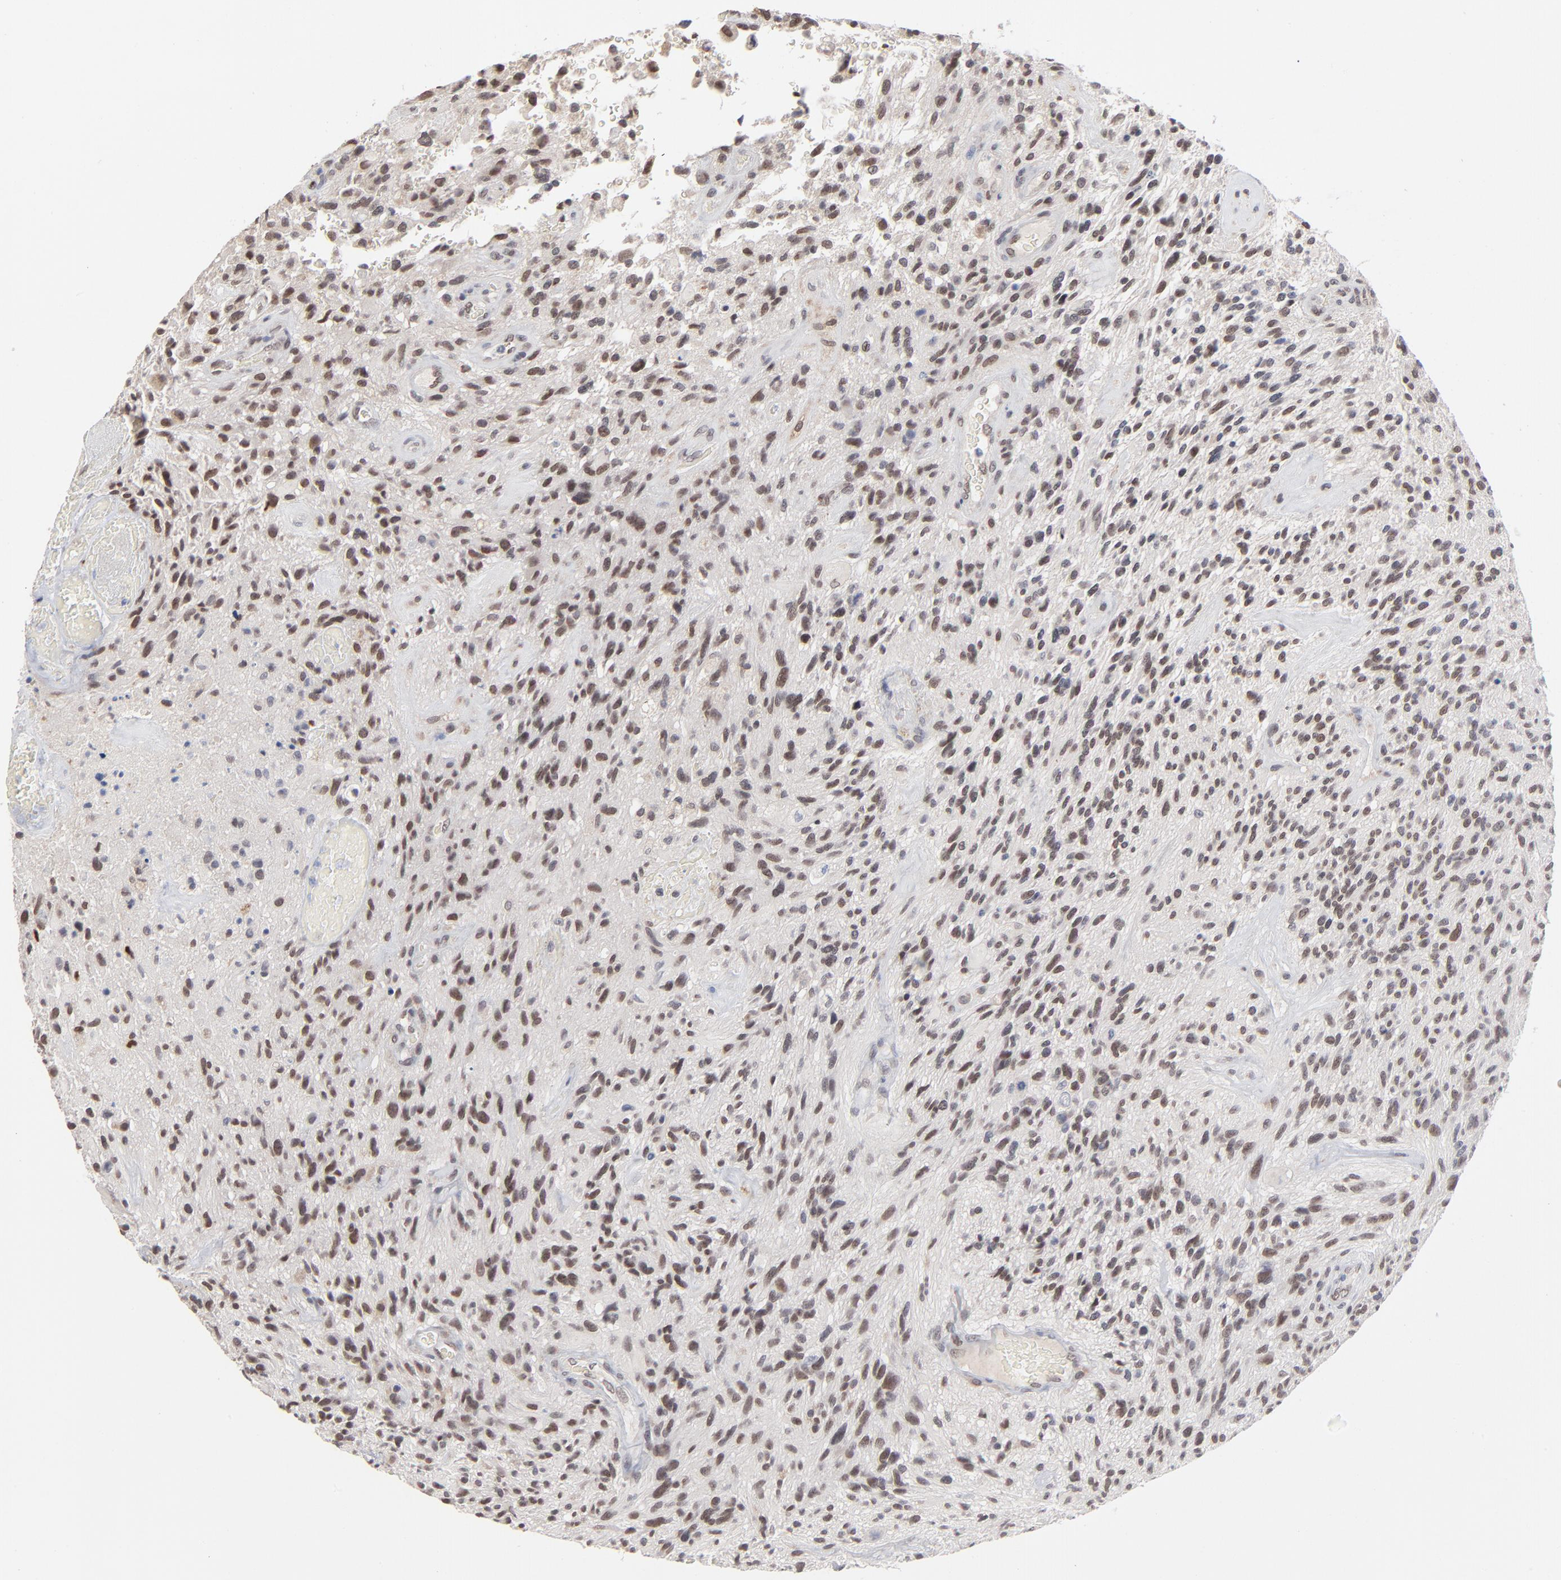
{"staining": {"intensity": "weak", "quantity": "25%-75%", "location": "nuclear"}, "tissue": "glioma", "cell_type": "Tumor cells", "image_type": "cancer", "snomed": [{"axis": "morphology", "description": "Normal tissue, NOS"}, {"axis": "morphology", "description": "Glioma, malignant, High grade"}, {"axis": "topography", "description": "Cerebral cortex"}], "caption": "DAB (3,3'-diaminobenzidine) immunohistochemical staining of human glioma demonstrates weak nuclear protein positivity in approximately 25%-75% of tumor cells.", "gene": "MBIP", "patient": {"sex": "male", "age": 75}}